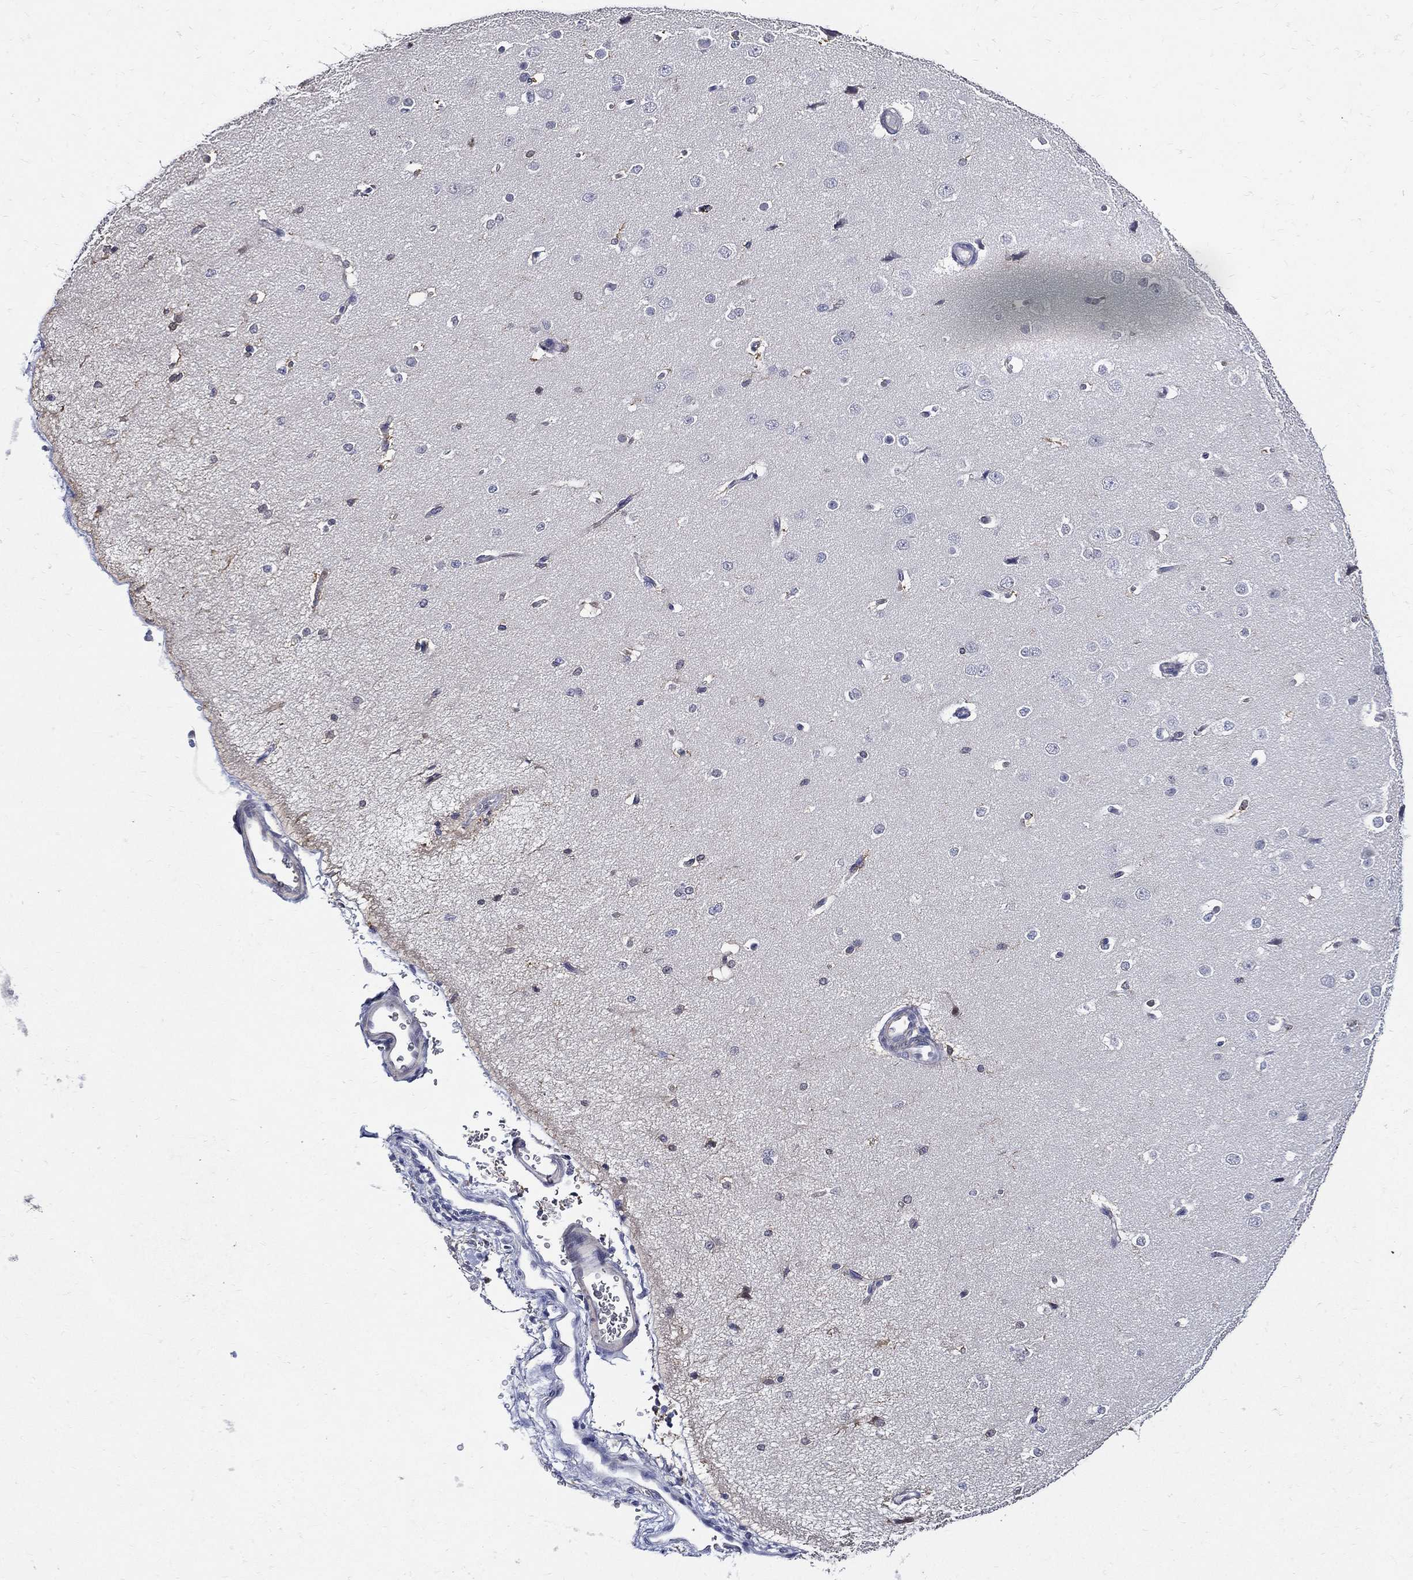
{"staining": {"intensity": "negative", "quantity": "none", "location": "none"}, "tissue": "cerebral cortex", "cell_type": "Endothelial cells", "image_type": "normal", "snomed": [{"axis": "morphology", "description": "Normal tissue, NOS"}, {"axis": "morphology", "description": "Inflammation, NOS"}, {"axis": "topography", "description": "Cerebral cortex"}], "caption": "Immunohistochemistry (IHC) image of normal cerebral cortex: human cerebral cortex stained with DAB (3,3'-diaminobenzidine) demonstrates no significant protein positivity in endothelial cells.", "gene": "GPR171", "patient": {"sex": "male", "age": 6}}